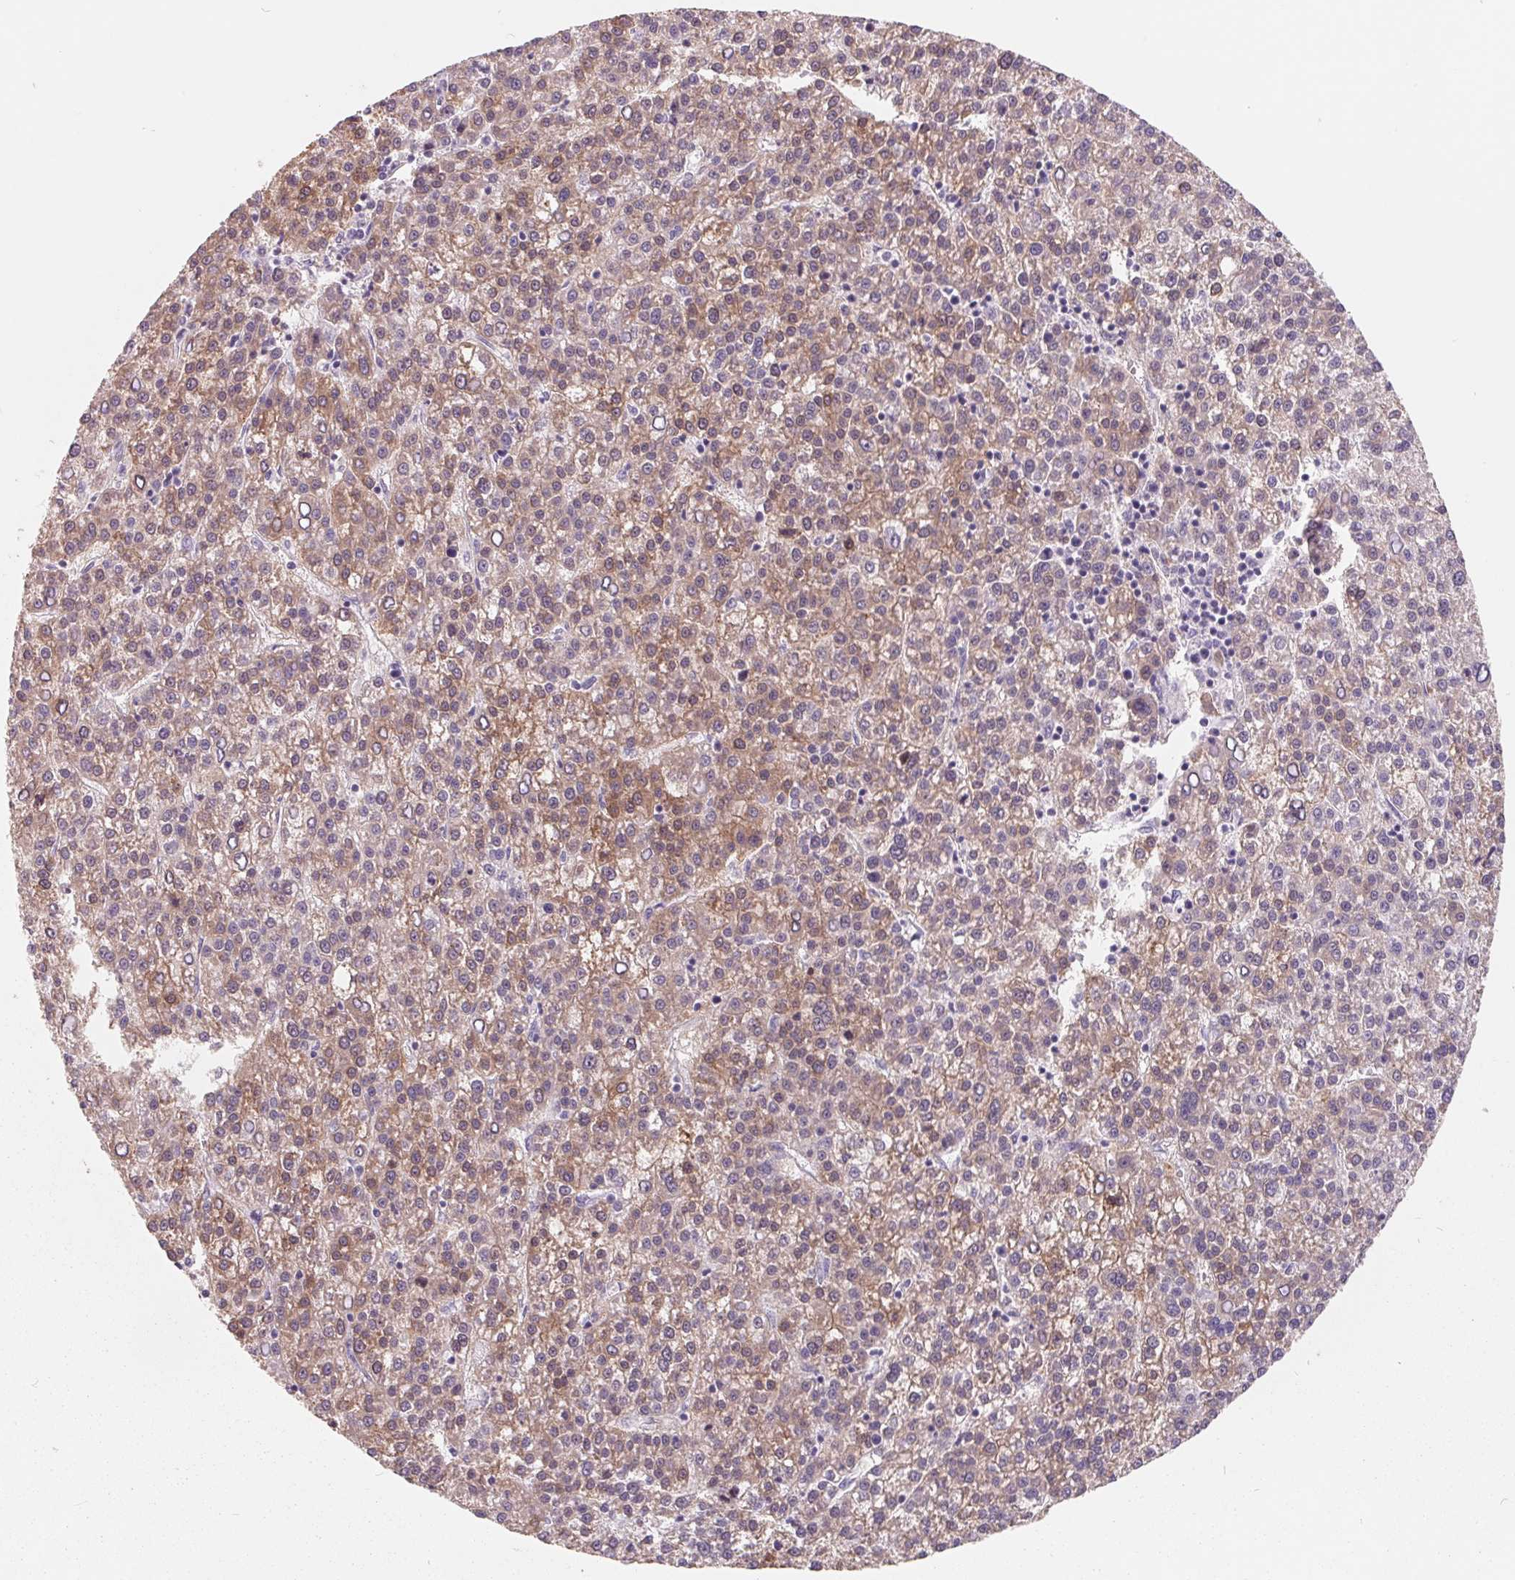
{"staining": {"intensity": "moderate", "quantity": "25%-75%", "location": "cytoplasmic/membranous"}, "tissue": "liver cancer", "cell_type": "Tumor cells", "image_type": "cancer", "snomed": [{"axis": "morphology", "description": "Carcinoma, Hepatocellular, NOS"}, {"axis": "topography", "description": "Liver"}], "caption": "This photomicrograph shows liver cancer stained with immunohistochemistry to label a protein in brown. The cytoplasmic/membranous of tumor cells show moderate positivity for the protein. Nuclei are counter-stained blue.", "gene": "FTCD", "patient": {"sex": "female", "age": 58}}